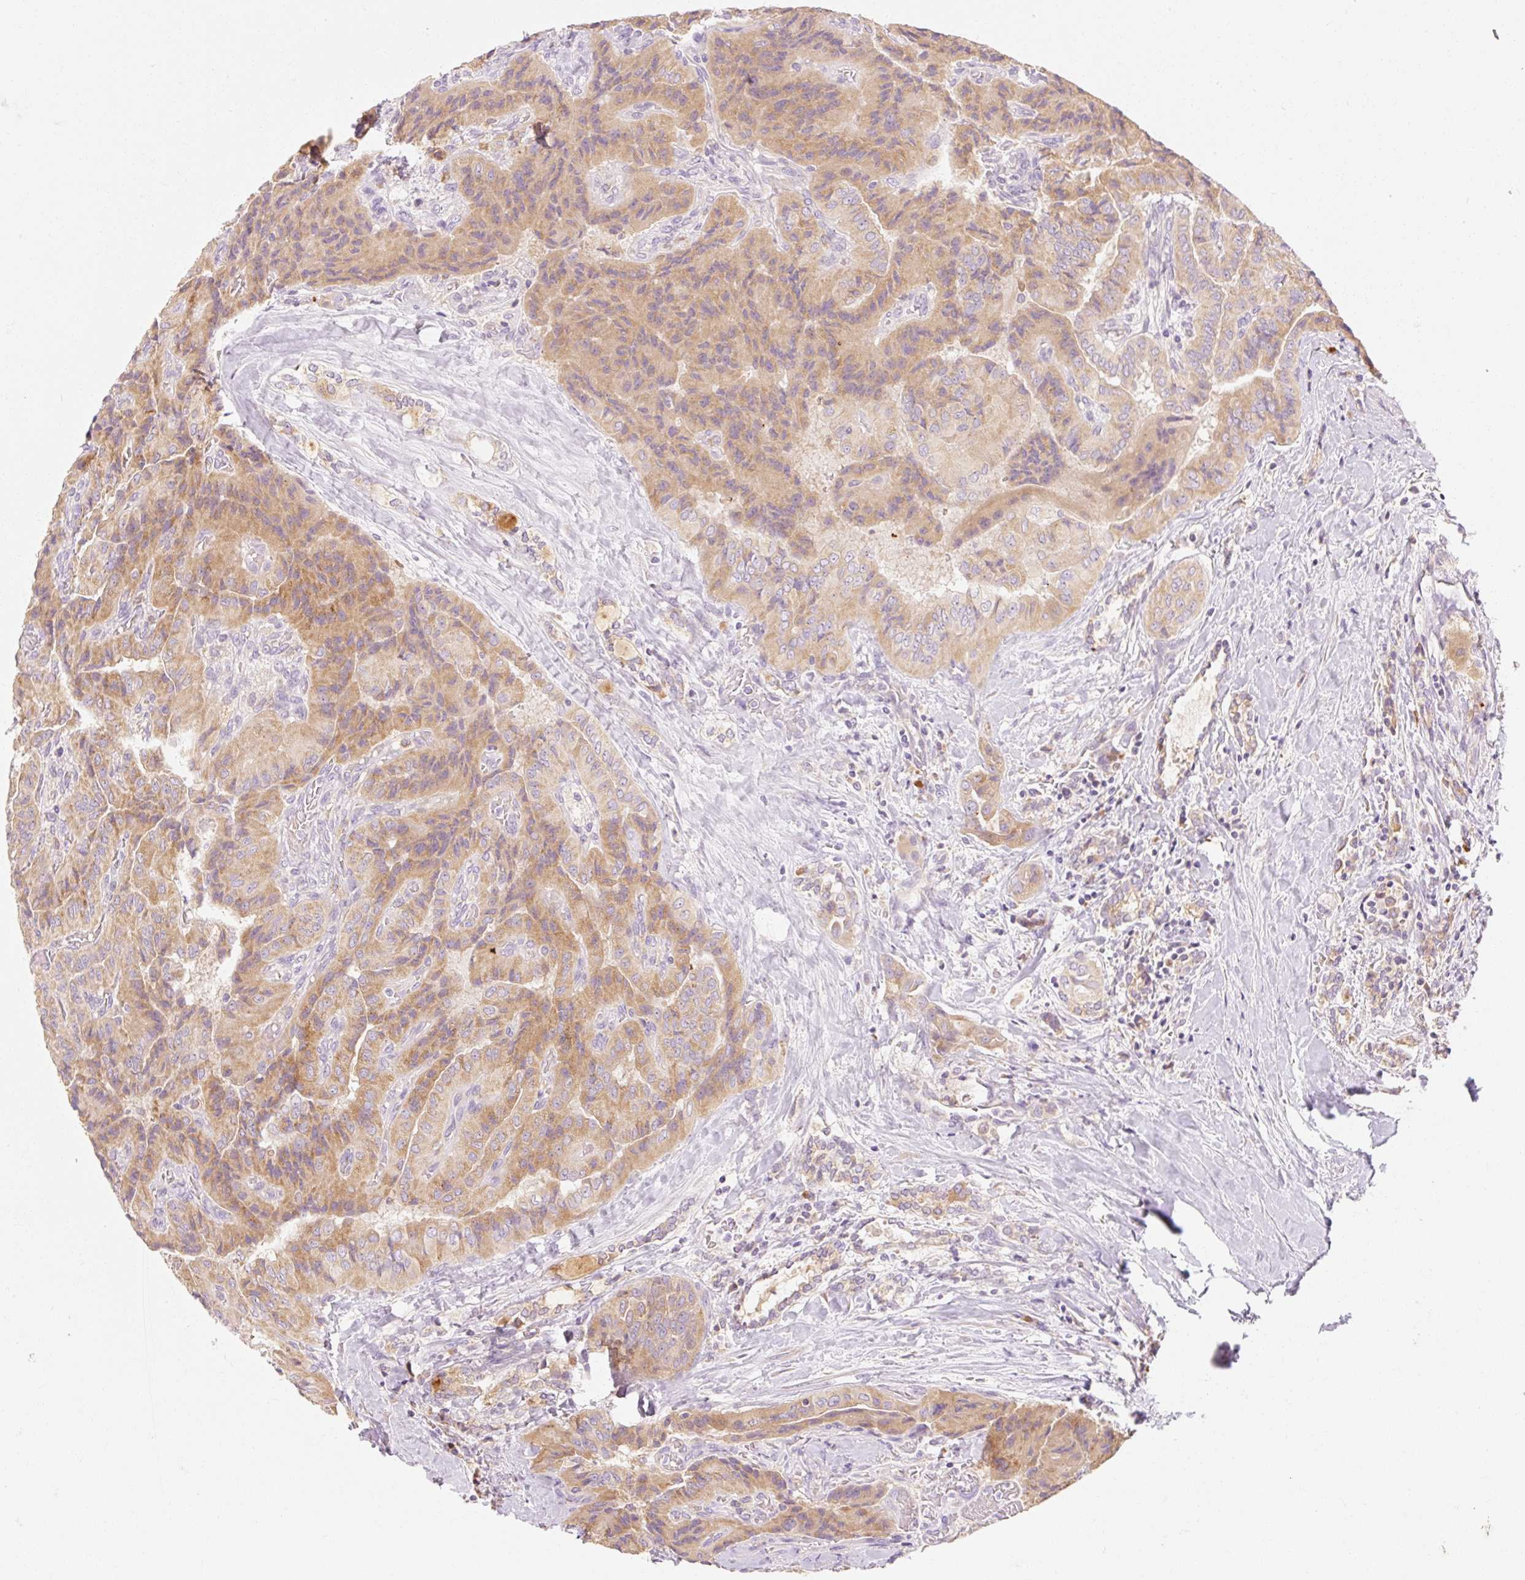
{"staining": {"intensity": "moderate", "quantity": ">75%", "location": "cytoplasmic/membranous"}, "tissue": "thyroid cancer", "cell_type": "Tumor cells", "image_type": "cancer", "snomed": [{"axis": "morphology", "description": "Normal tissue, NOS"}, {"axis": "morphology", "description": "Papillary adenocarcinoma, NOS"}, {"axis": "topography", "description": "Thyroid gland"}], "caption": "About >75% of tumor cells in human thyroid cancer exhibit moderate cytoplasmic/membranous protein staining as visualized by brown immunohistochemical staining.", "gene": "MYO1D", "patient": {"sex": "female", "age": 59}}